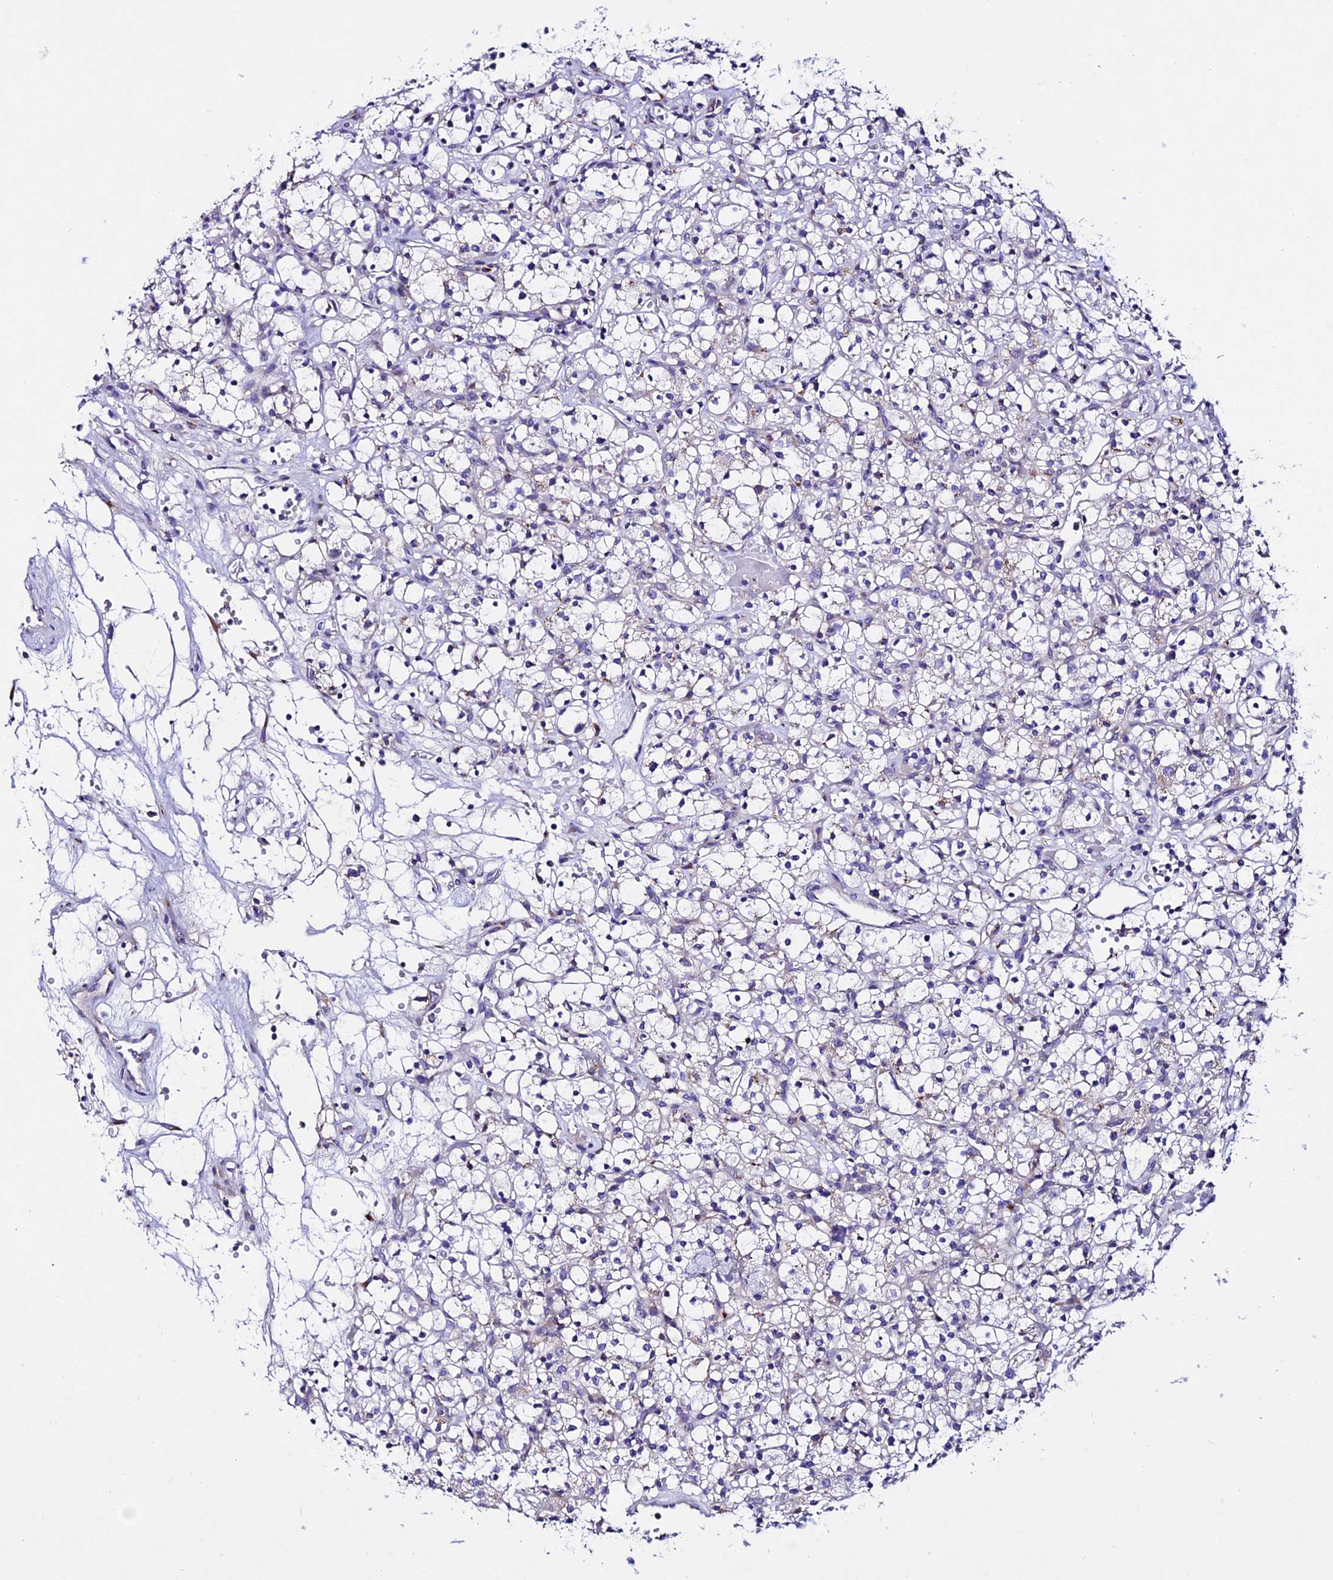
{"staining": {"intensity": "negative", "quantity": "none", "location": "none"}, "tissue": "renal cancer", "cell_type": "Tumor cells", "image_type": "cancer", "snomed": [{"axis": "morphology", "description": "Adenocarcinoma, NOS"}, {"axis": "topography", "description": "Kidney"}], "caption": "Human adenocarcinoma (renal) stained for a protein using immunohistochemistry (IHC) demonstrates no staining in tumor cells.", "gene": "OR51Q1", "patient": {"sex": "female", "age": 59}}